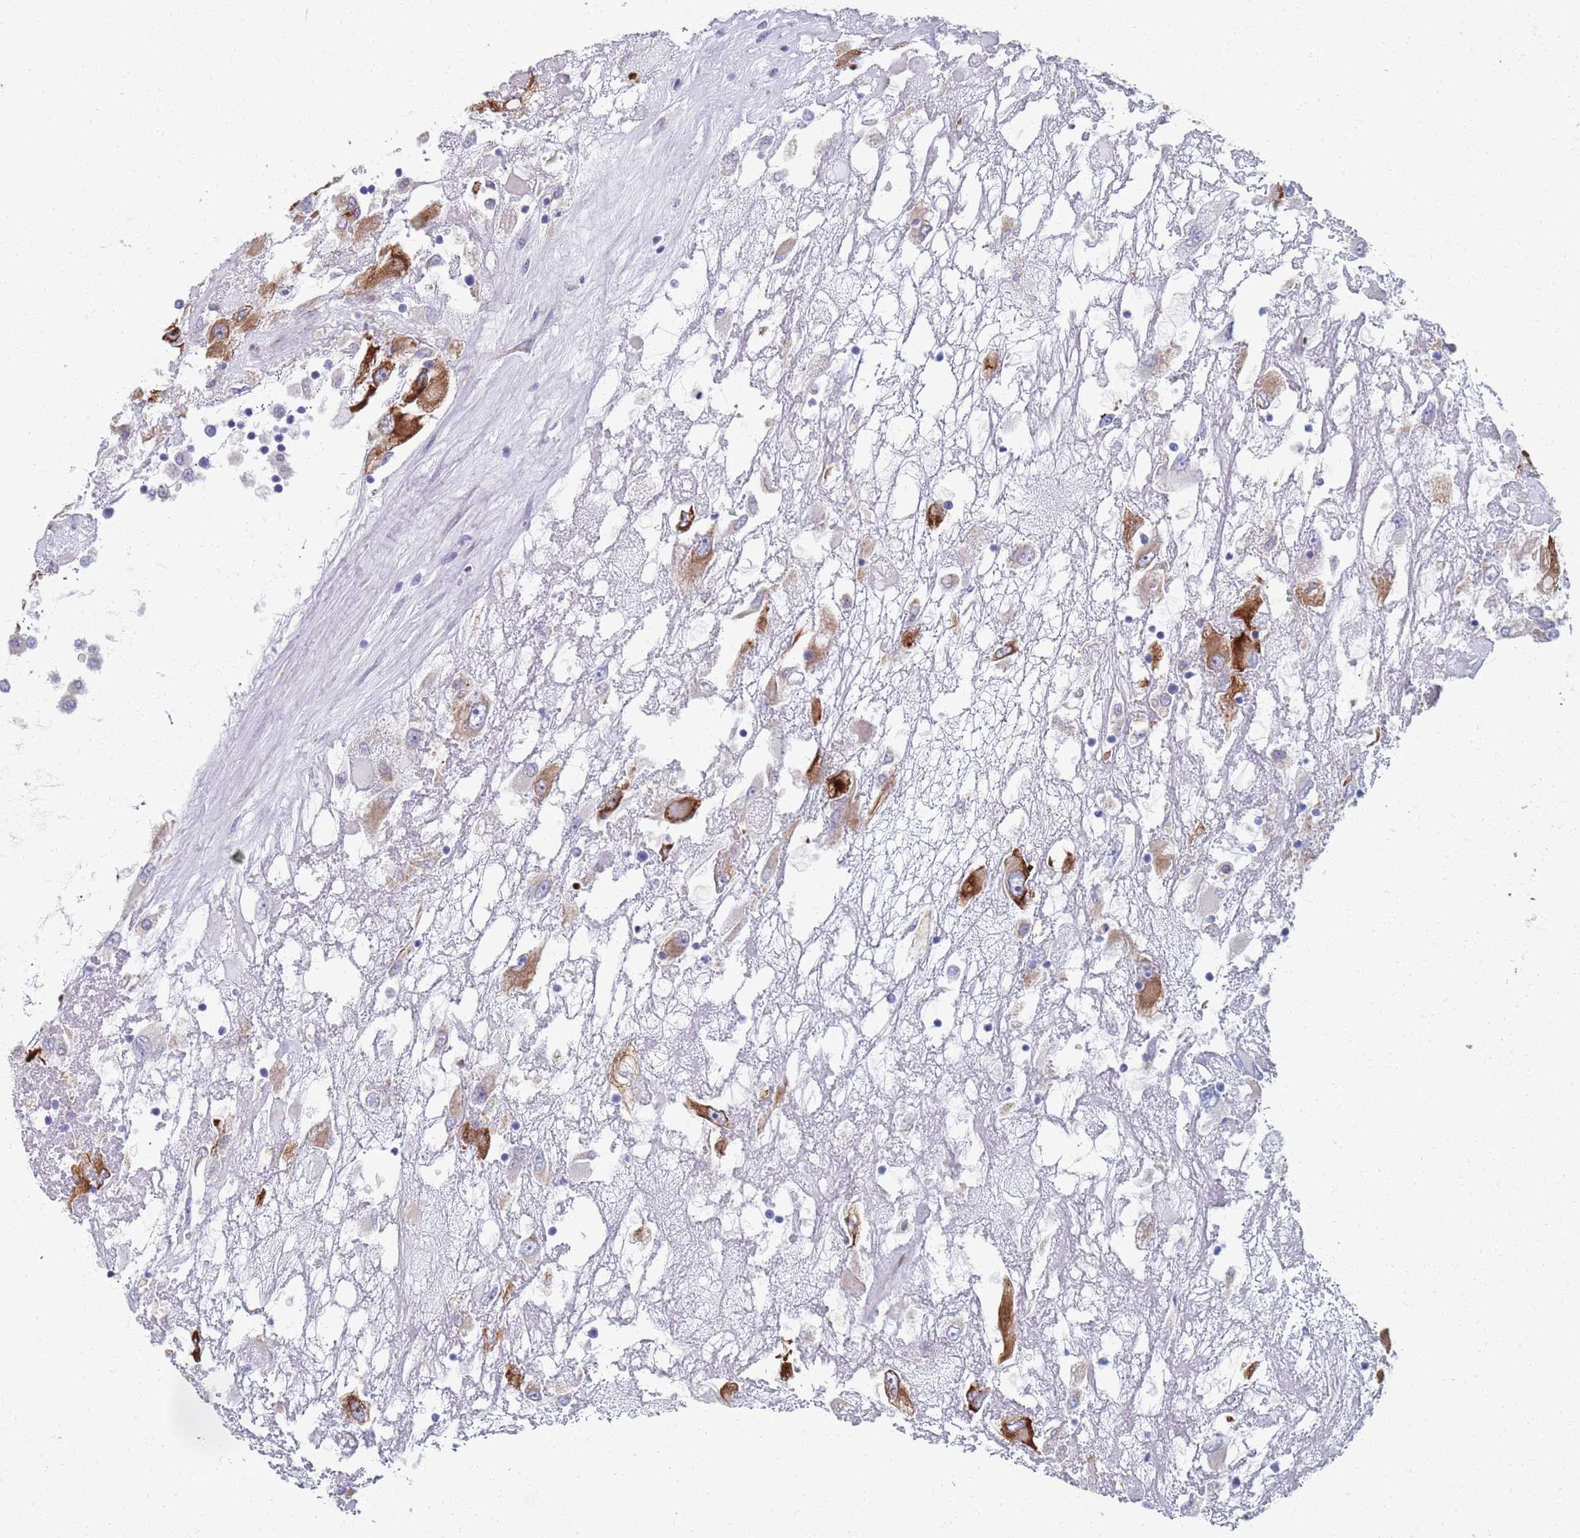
{"staining": {"intensity": "strong", "quantity": "<25%", "location": "cytoplasmic/membranous"}, "tissue": "renal cancer", "cell_type": "Tumor cells", "image_type": "cancer", "snomed": [{"axis": "morphology", "description": "Adenocarcinoma, NOS"}, {"axis": "topography", "description": "Kidney"}], "caption": "The immunohistochemical stain shows strong cytoplasmic/membranous staining in tumor cells of renal adenocarcinoma tissue. The staining is performed using DAB (3,3'-diaminobenzidine) brown chromogen to label protein expression. The nuclei are counter-stained blue using hematoxylin.", "gene": "PLOD1", "patient": {"sex": "female", "age": 52}}